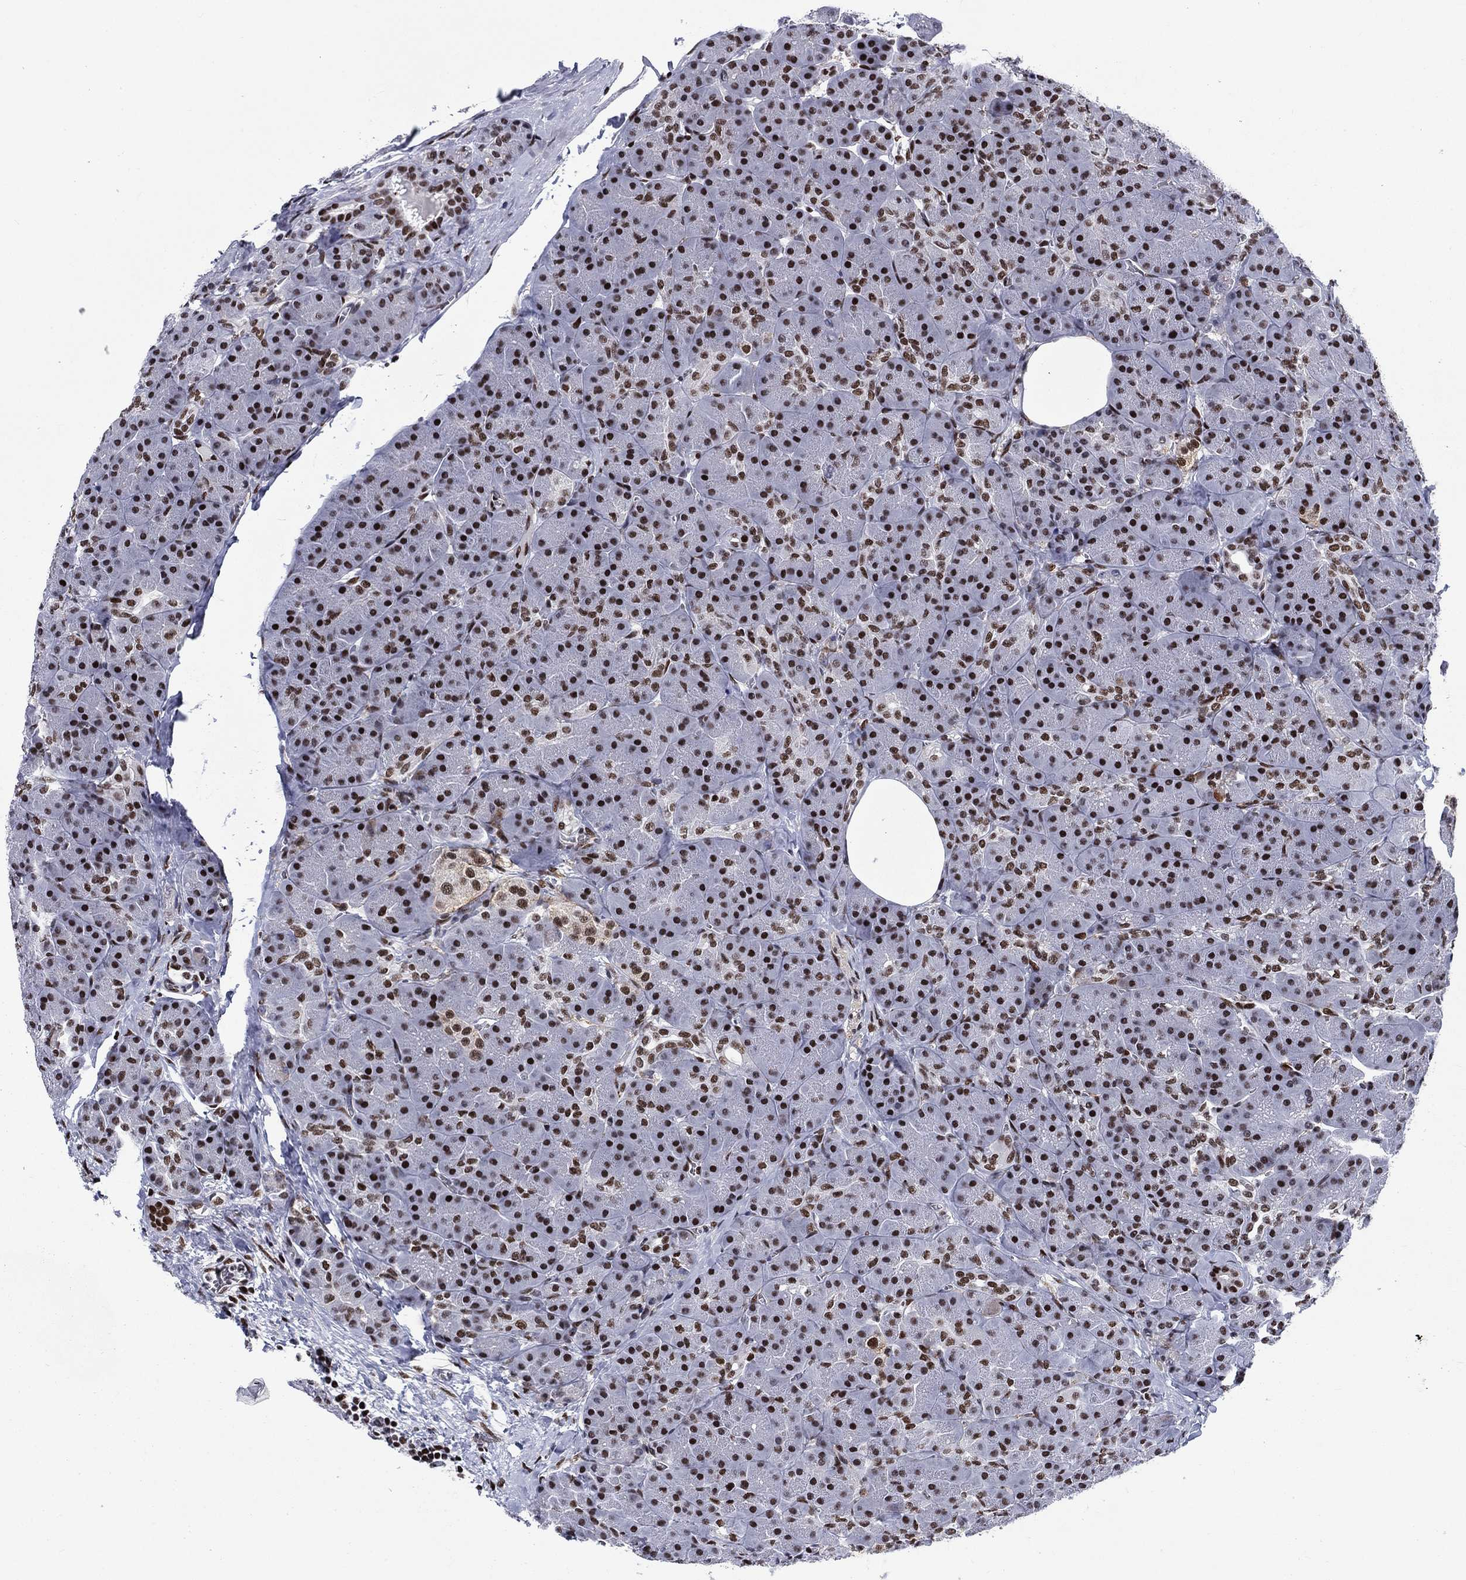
{"staining": {"intensity": "strong", "quantity": "25%-75%", "location": "nuclear"}, "tissue": "pancreas", "cell_type": "Exocrine glandular cells", "image_type": "normal", "snomed": [{"axis": "morphology", "description": "Normal tissue, NOS"}, {"axis": "topography", "description": "Pancreas"}], "caption": "Immunohistochemistry (IHC) photomicrograph of benign pancreas stained for a protein (brown), which displays high levels of strong nuclear expression in approximately 25%-75% of exocrine glandular cells.", "gene": "RPRD1B", "patient": {"sex": "male", "age": 57}}